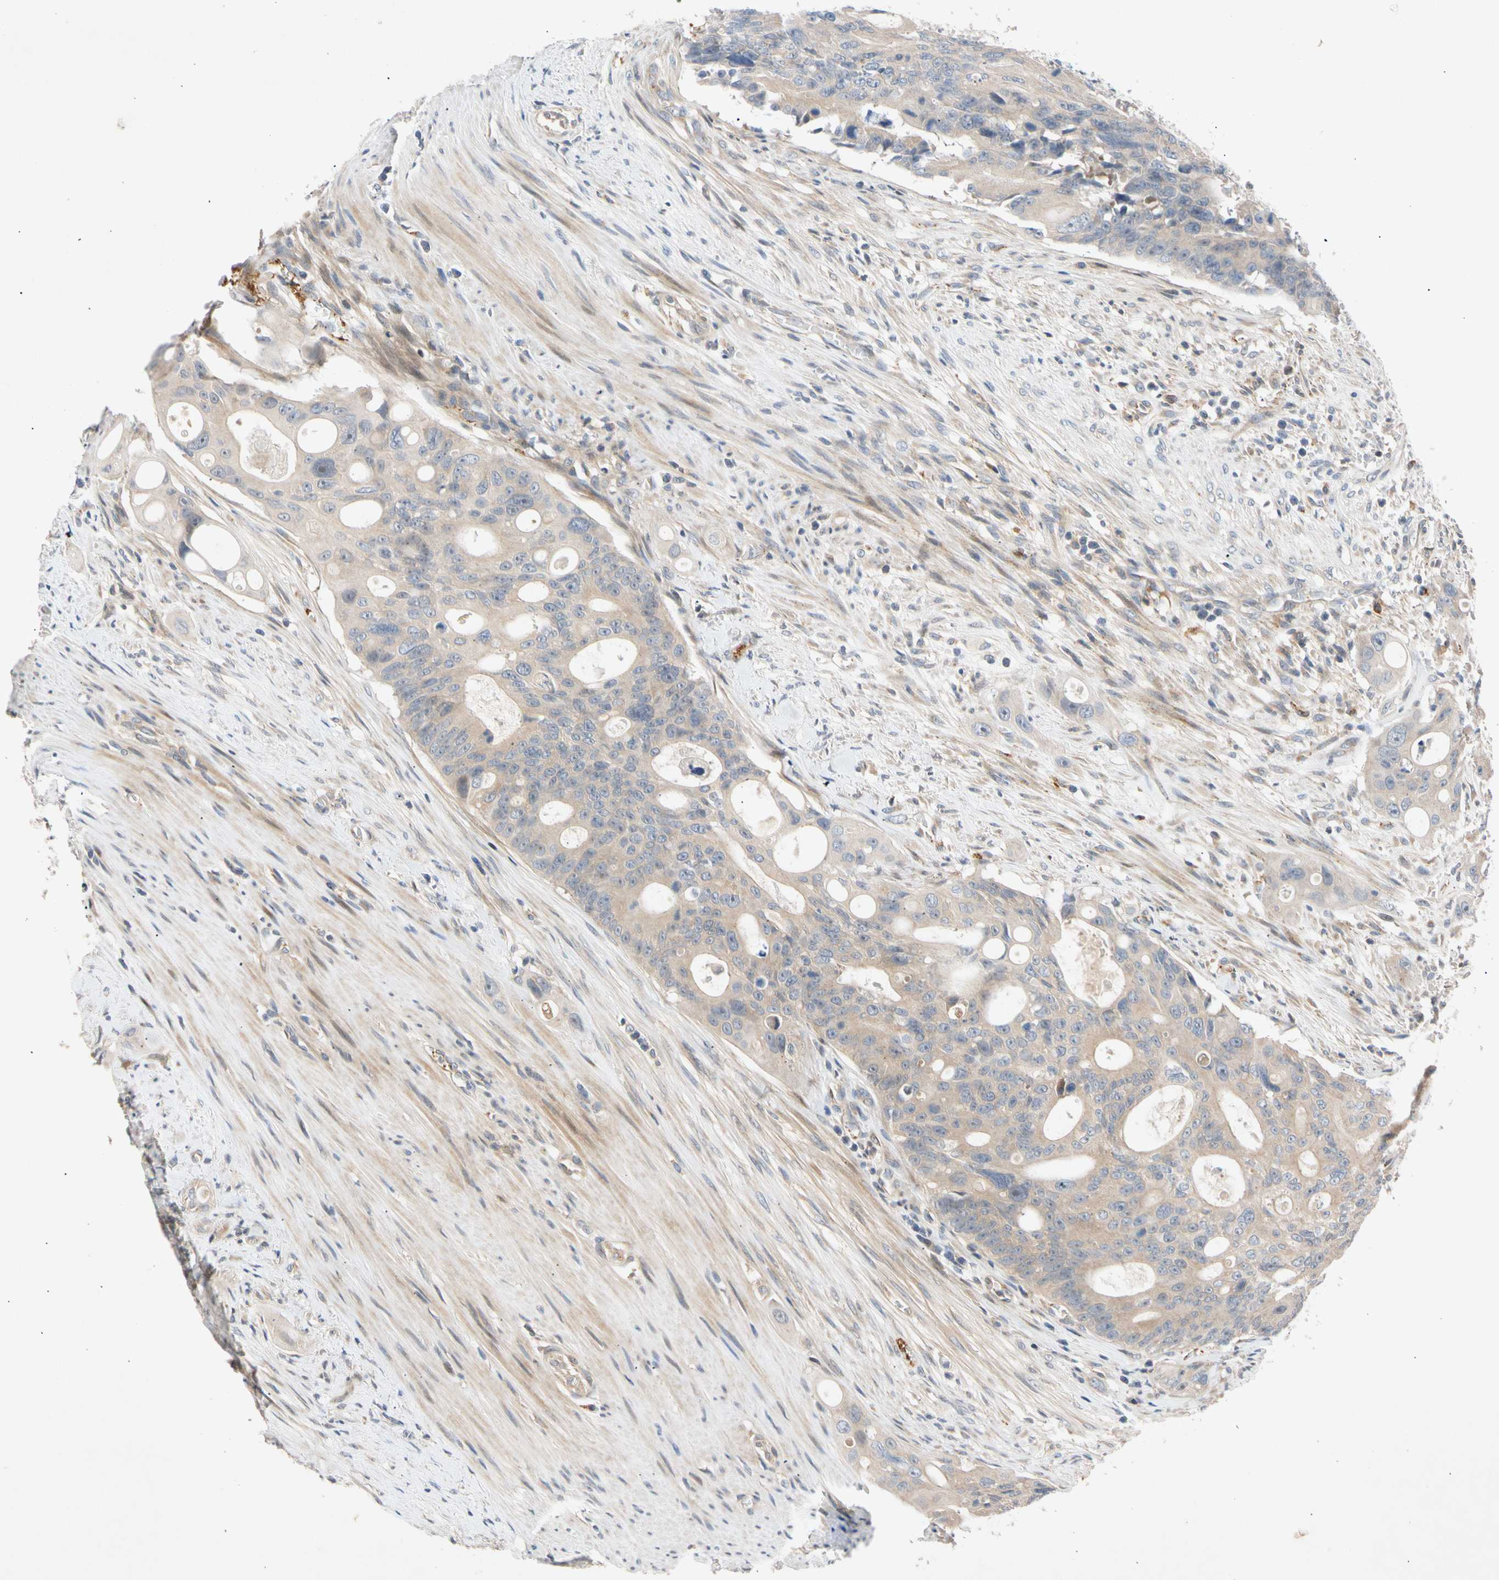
{"staining": {"intensity": "weak", "quantity": ">75%", "location": "cytoplasmic/membranous"}, "tissue": "colorectal cancer", "cell_type": "Tumor cells", "image_type": "cancer", "snomed": [{"axis": "morphology", "description": "Adenocarcinoma, NOS"}, {"axis": "topography", "description": "Colon"}], "caption": "This is an image of immunohistochemistry staining of colorectal cancer (adenocarcinoma), which shows weak positivity in the cytoplasmic/membranous of tumor cells.", "gene": "CNST", "patient": {"sex": "female", "age": 57}}